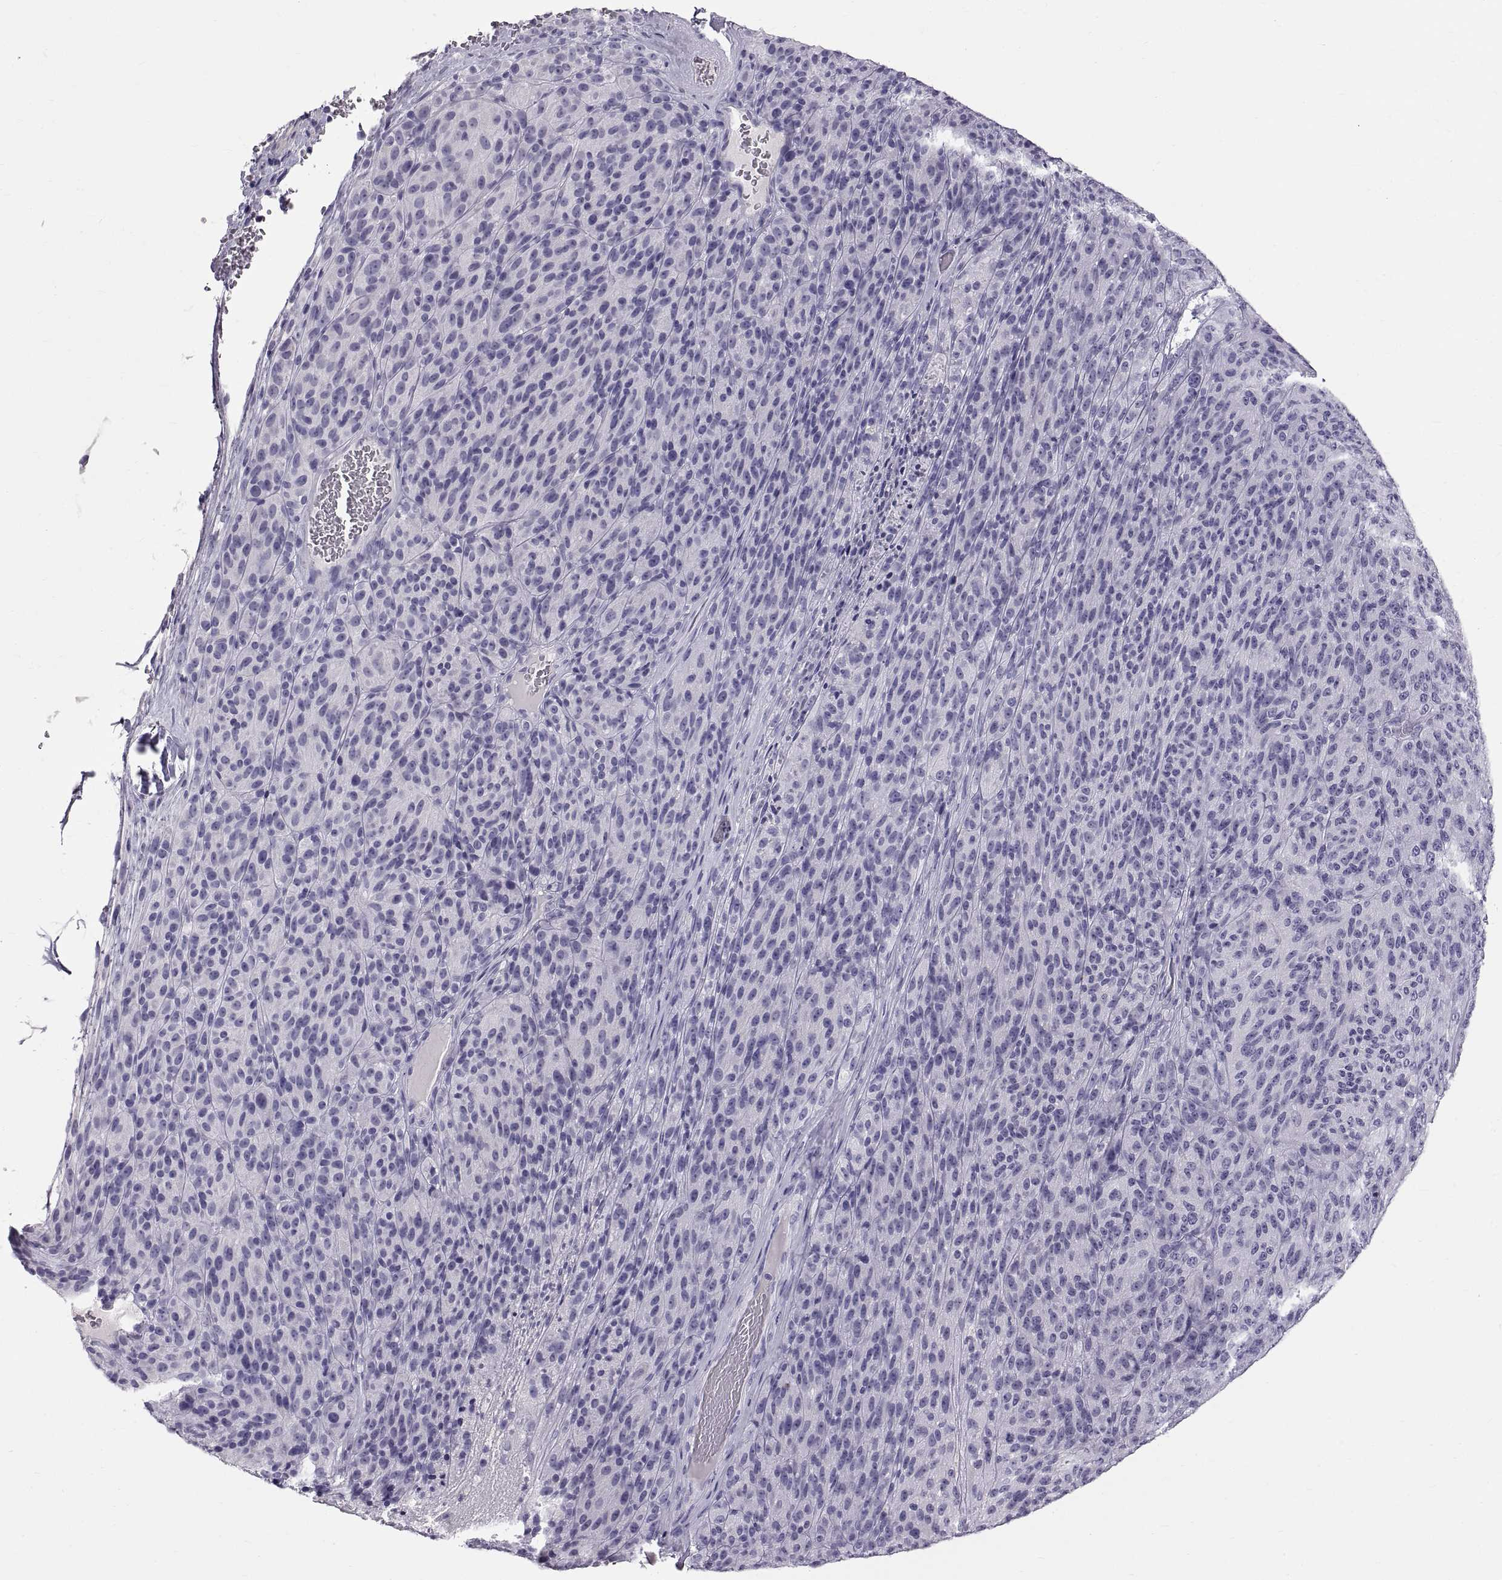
{"staining": {"intensity": "negative", "quantity": "none", "location": "none"}, "tissue": "melanoma", "cell_type": "Tumor cells", "image_type": "cancer", "snomed": [{"axis": "morphology", "description": "Malignant melanoma, Metastatic site"}, {"axis": "topography", "description": "Brain"}], "caption": "DAB (3,3'-diaminobenzidine) immunohistochemical staining of melanoma shows no significant staining in tumor cells.", "gene": "WFDC8", "patient": {"sex": "female", "age": 56}}